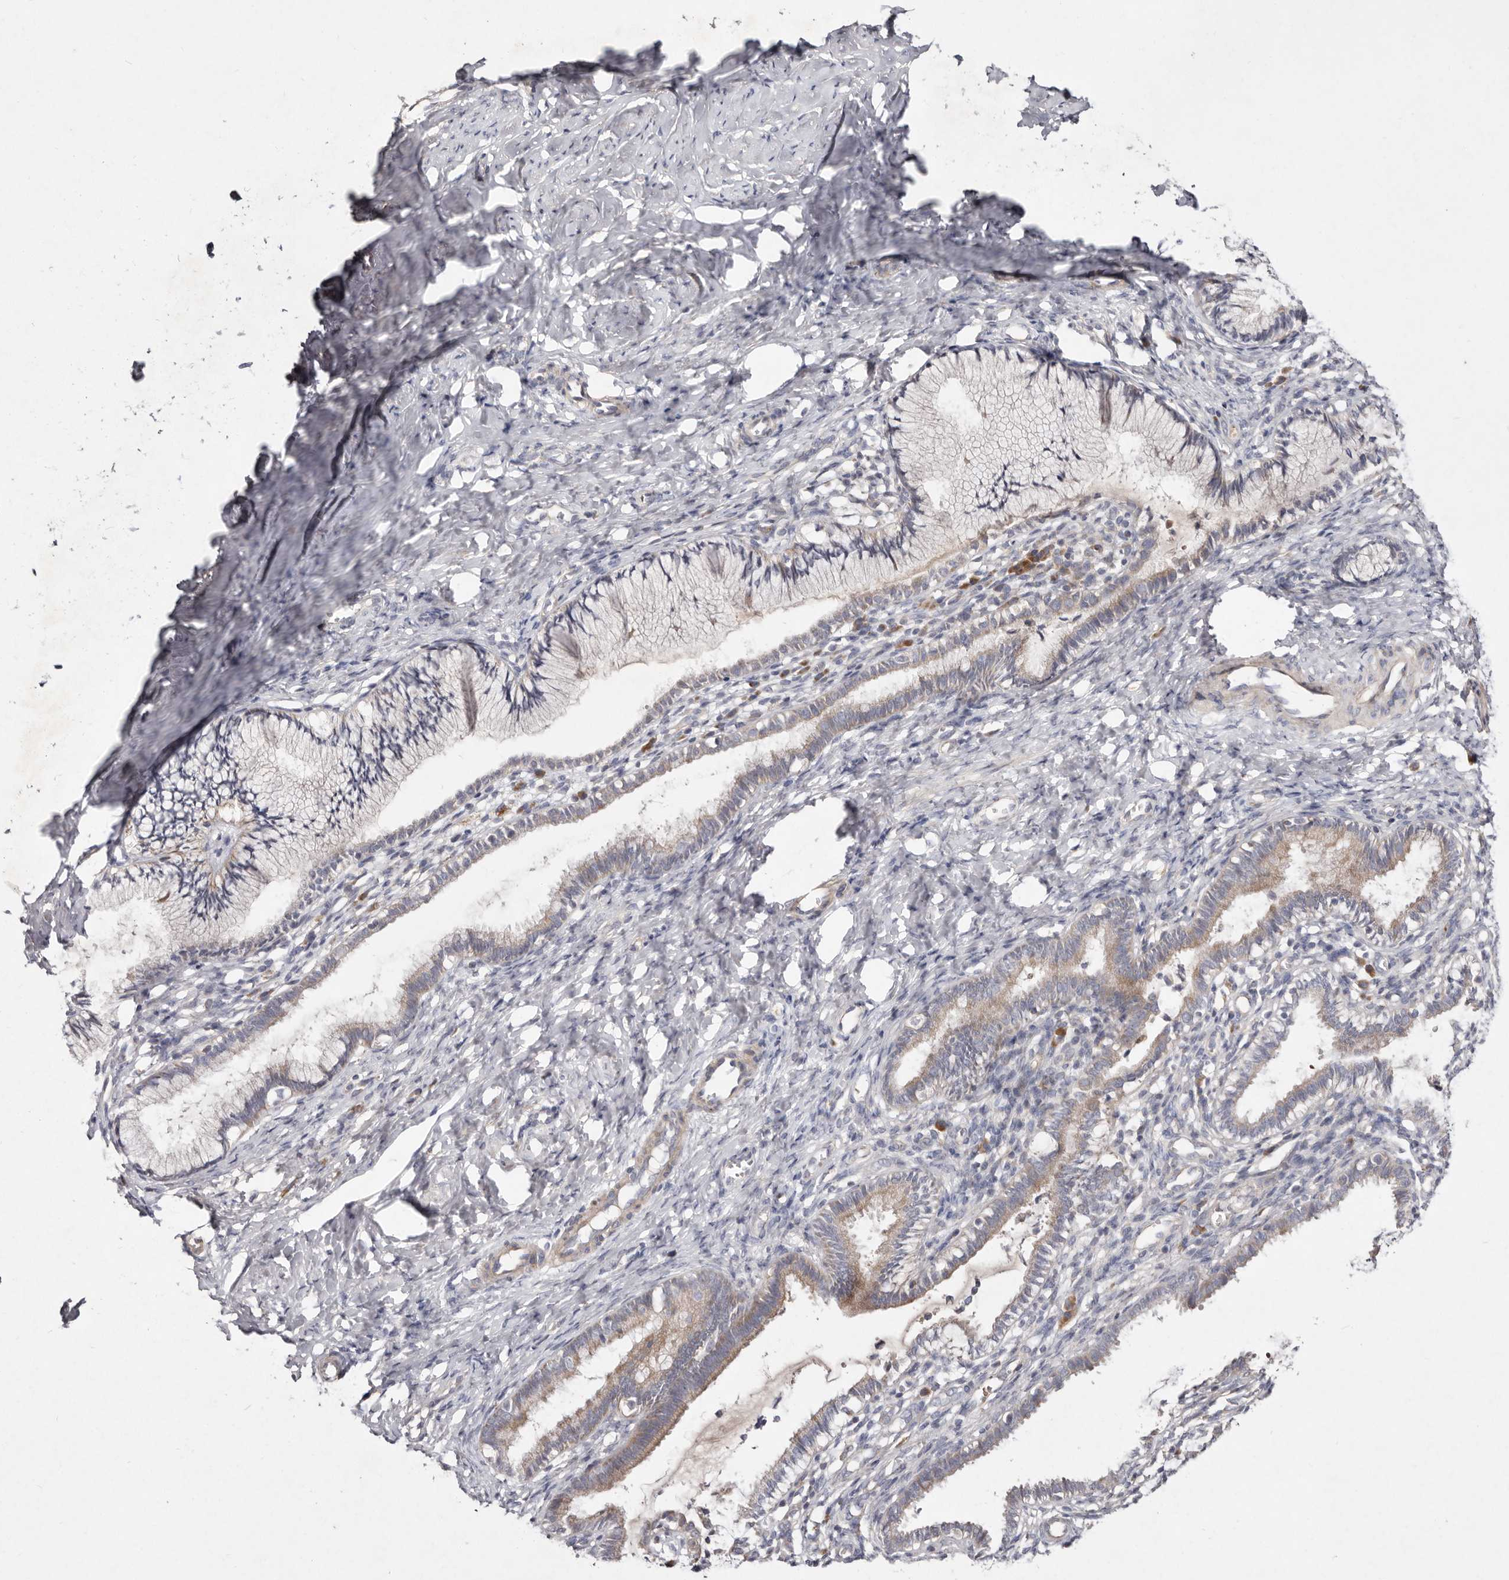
{"staining": {"intensity": "weak", "quantity": "<25%", "location": "cytoplasmic/membranous"}, "tissue": "cervix", "cell_type": "Glandular cells", "image_type": "normal", "snomed": [{"axis": "morphology", "description": "Normal tissue, NOS"}, {"axis": "topography", "description": "Cervix"}], "caption": "Histopathology image shows no significant protein expression in glandular cells of unremarkable cervix. (Immunohistochemistry, brightfield microscopy, high magnification).", "gene": "SLC25A20", "patient": {"sex": "female", "age": 27}}